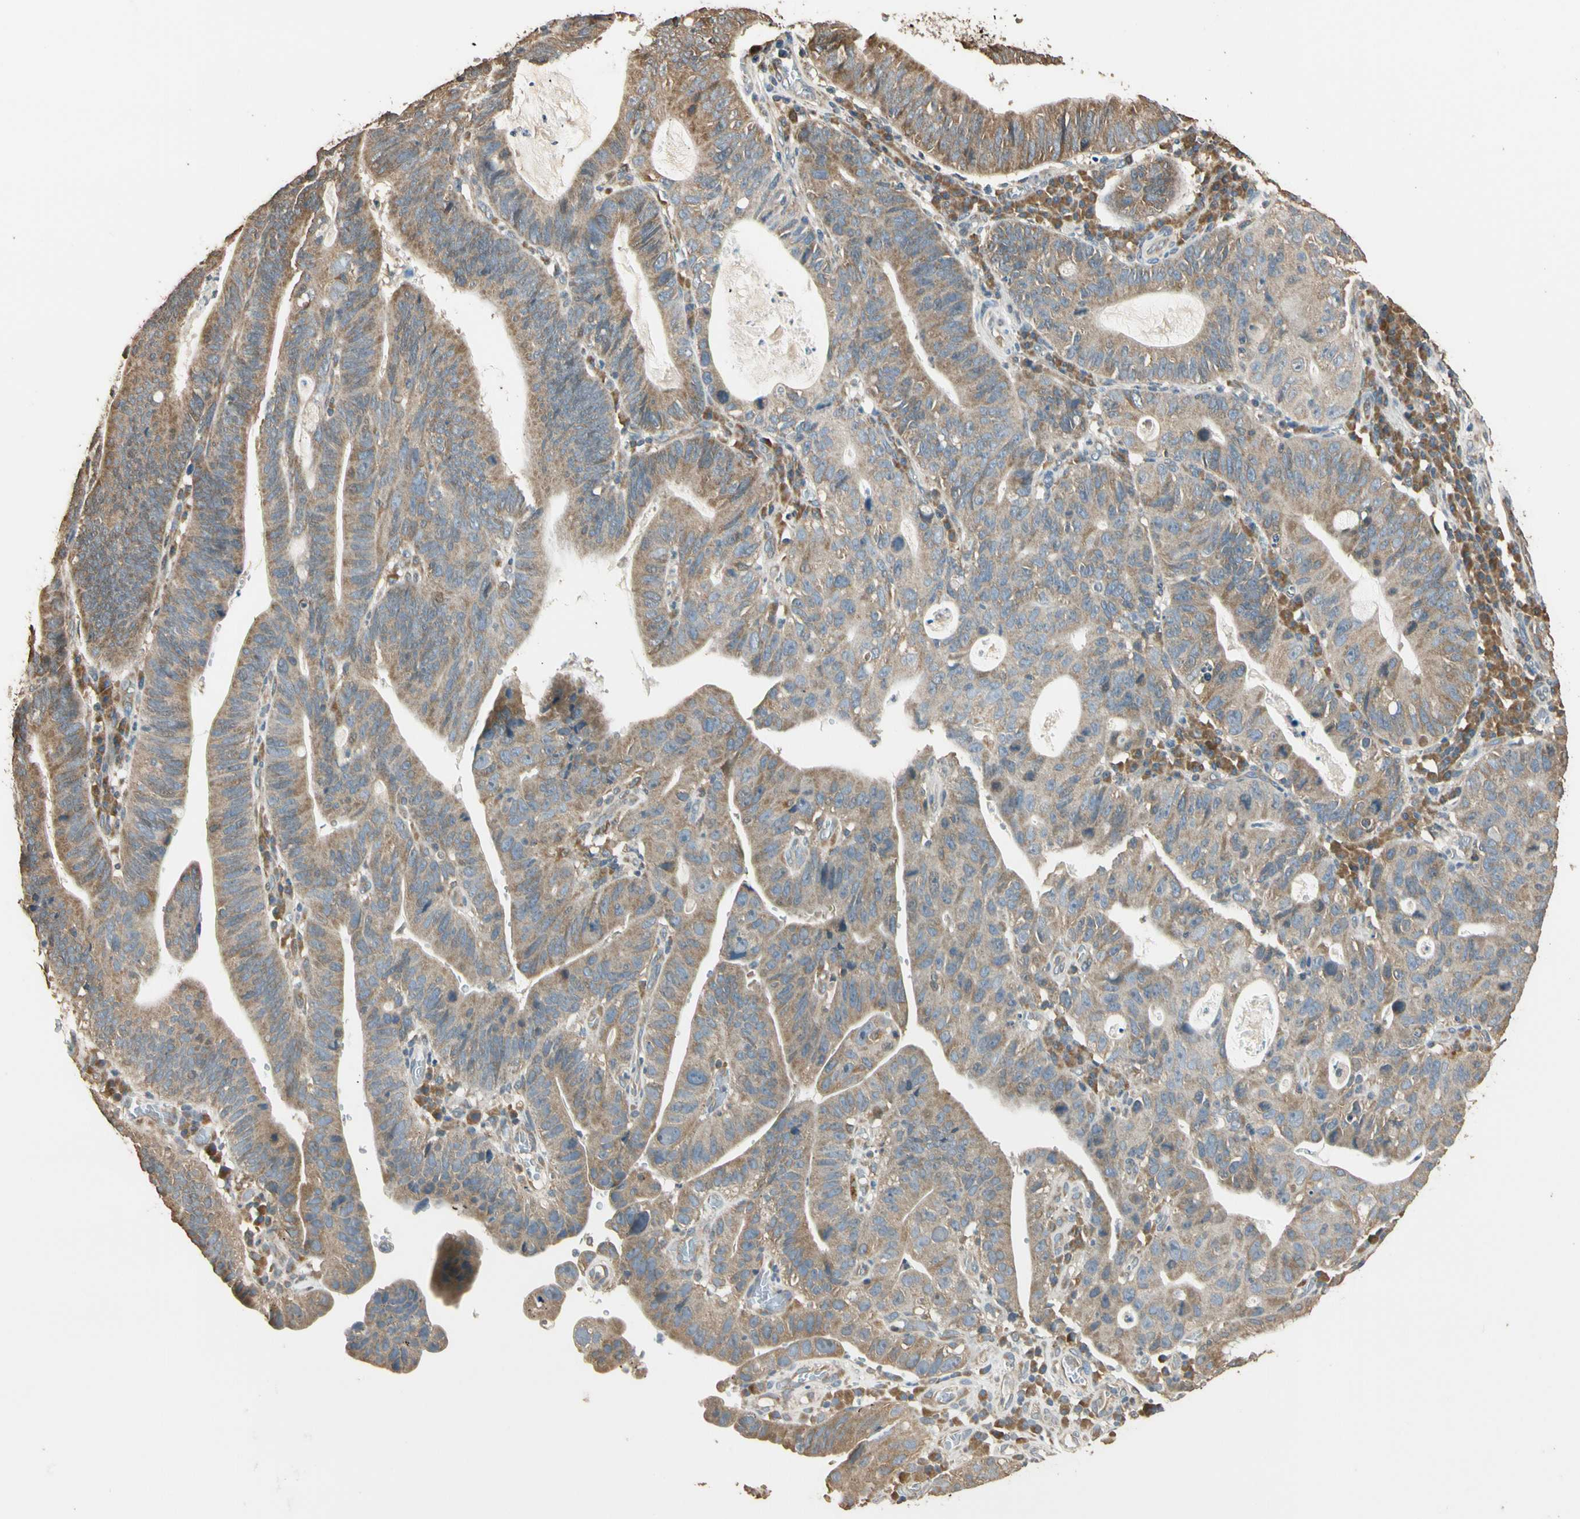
{"staining": {"intensity": "moderate", "quantity": ">75%", "location": "cytoplasmic/membranous"}, "tissue": "stomach cancer", "cell_type": "Tumor cells", "image_type": "cancer", "snomed": [{"axis": "morphology", "description": "Adenocarcinoma, NOS"}, {"axis": "topography", "description": "Stomach"}], "caption": "A photomicrograph showing moderate cytoplasmic/membranous expression in about >75% of tumor cells in stomach cancer, as visualized by brown immunohistochemical staining.", "gene": "STX18", "patient": {"sex": "male", "age": 59}}